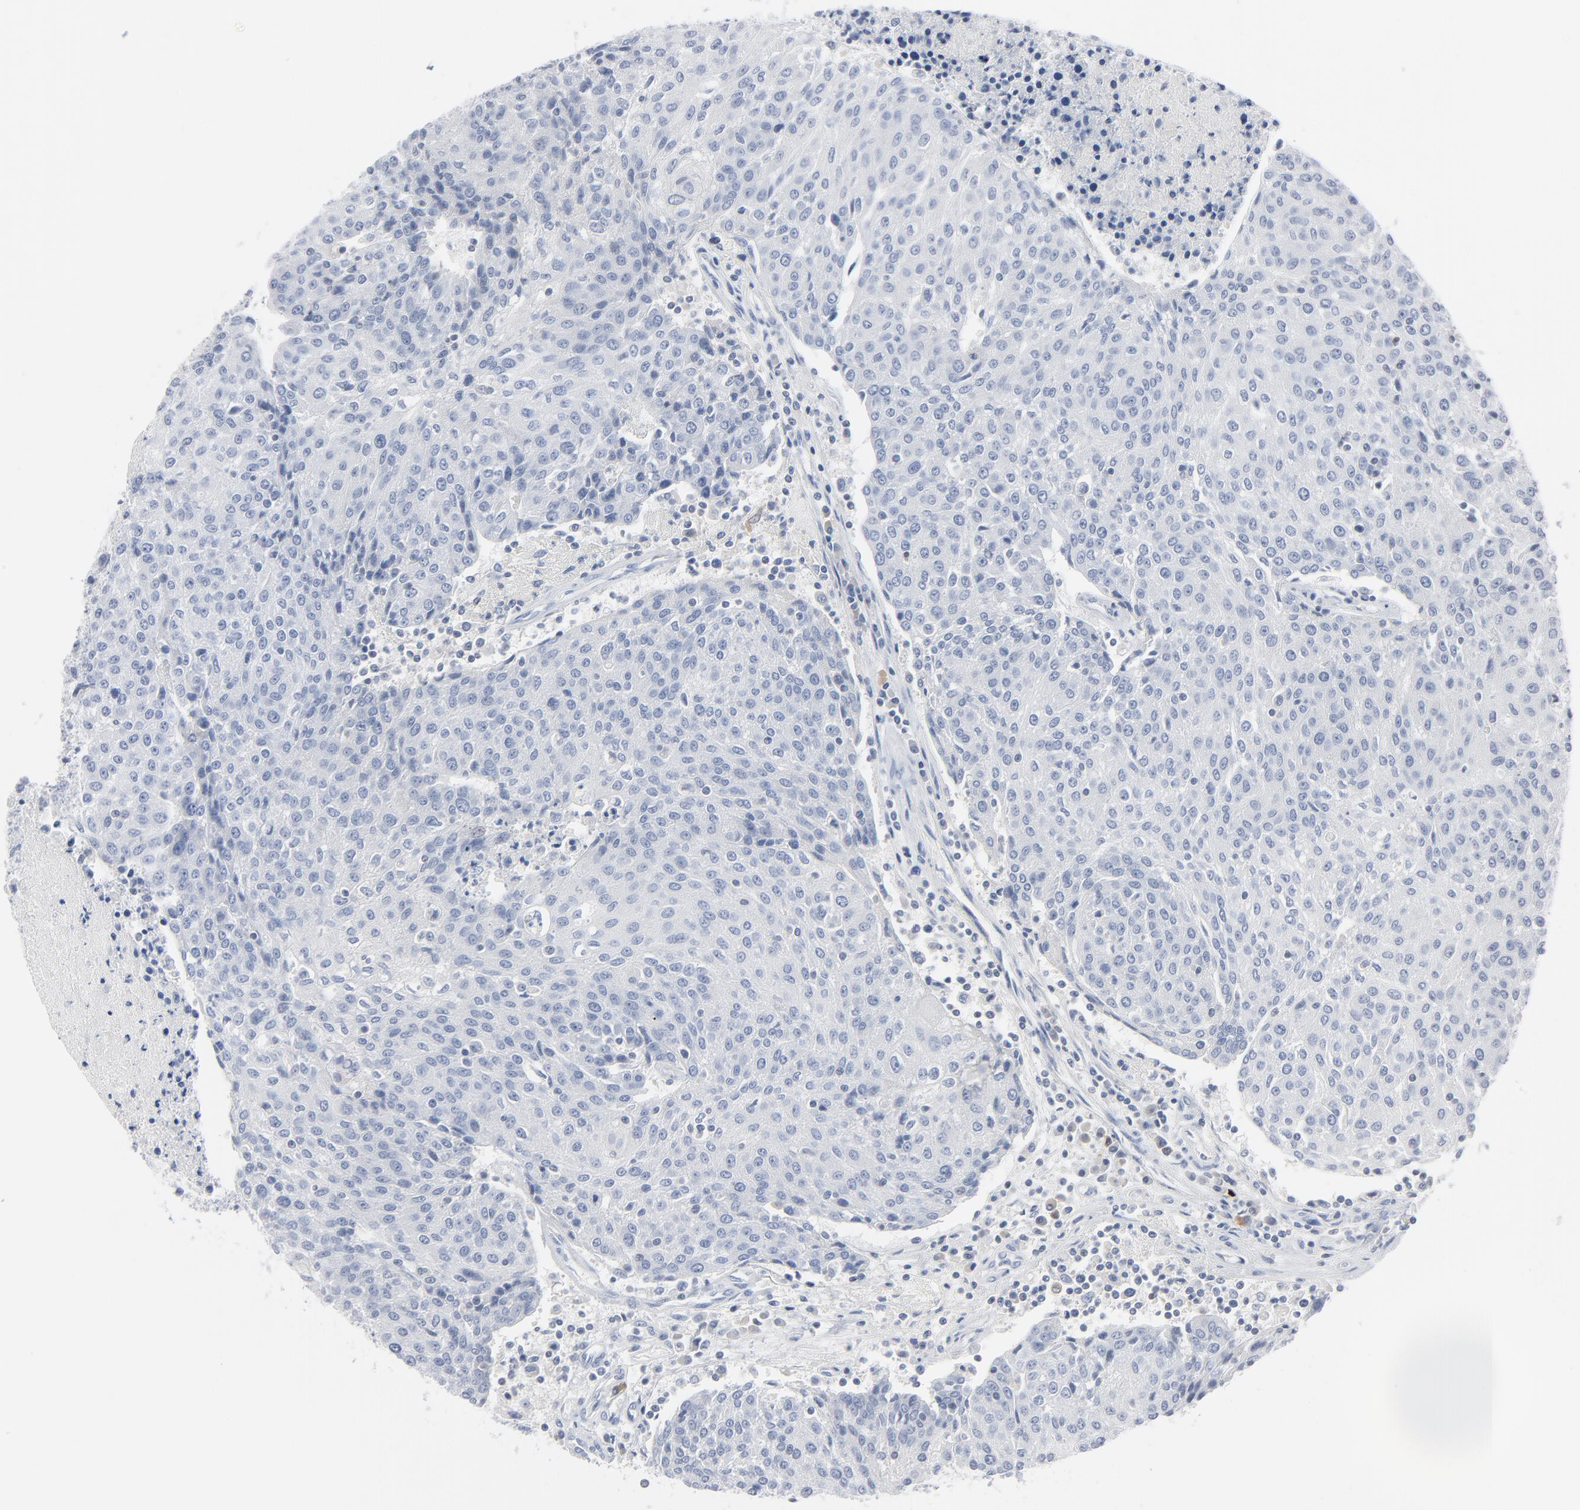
{"staining": {"intensity": "negative", "quantity": "none", "location": "none"}, "tissue": "urothelial cancer", "cell_type": "Tumor cells", "image_type": "cancer", "snomed": [{"axis": "morphology", "description": "Urothelial carcinoma, High grade"}, {"axis": "topography", "description": "Urinary bladder"}], "caption": "Immunohistochemistry of human urothelial cancer displays no positivity in tumor cells.", "gene": "PTK2B", "patient": {"sex": "female", "age": 85}}